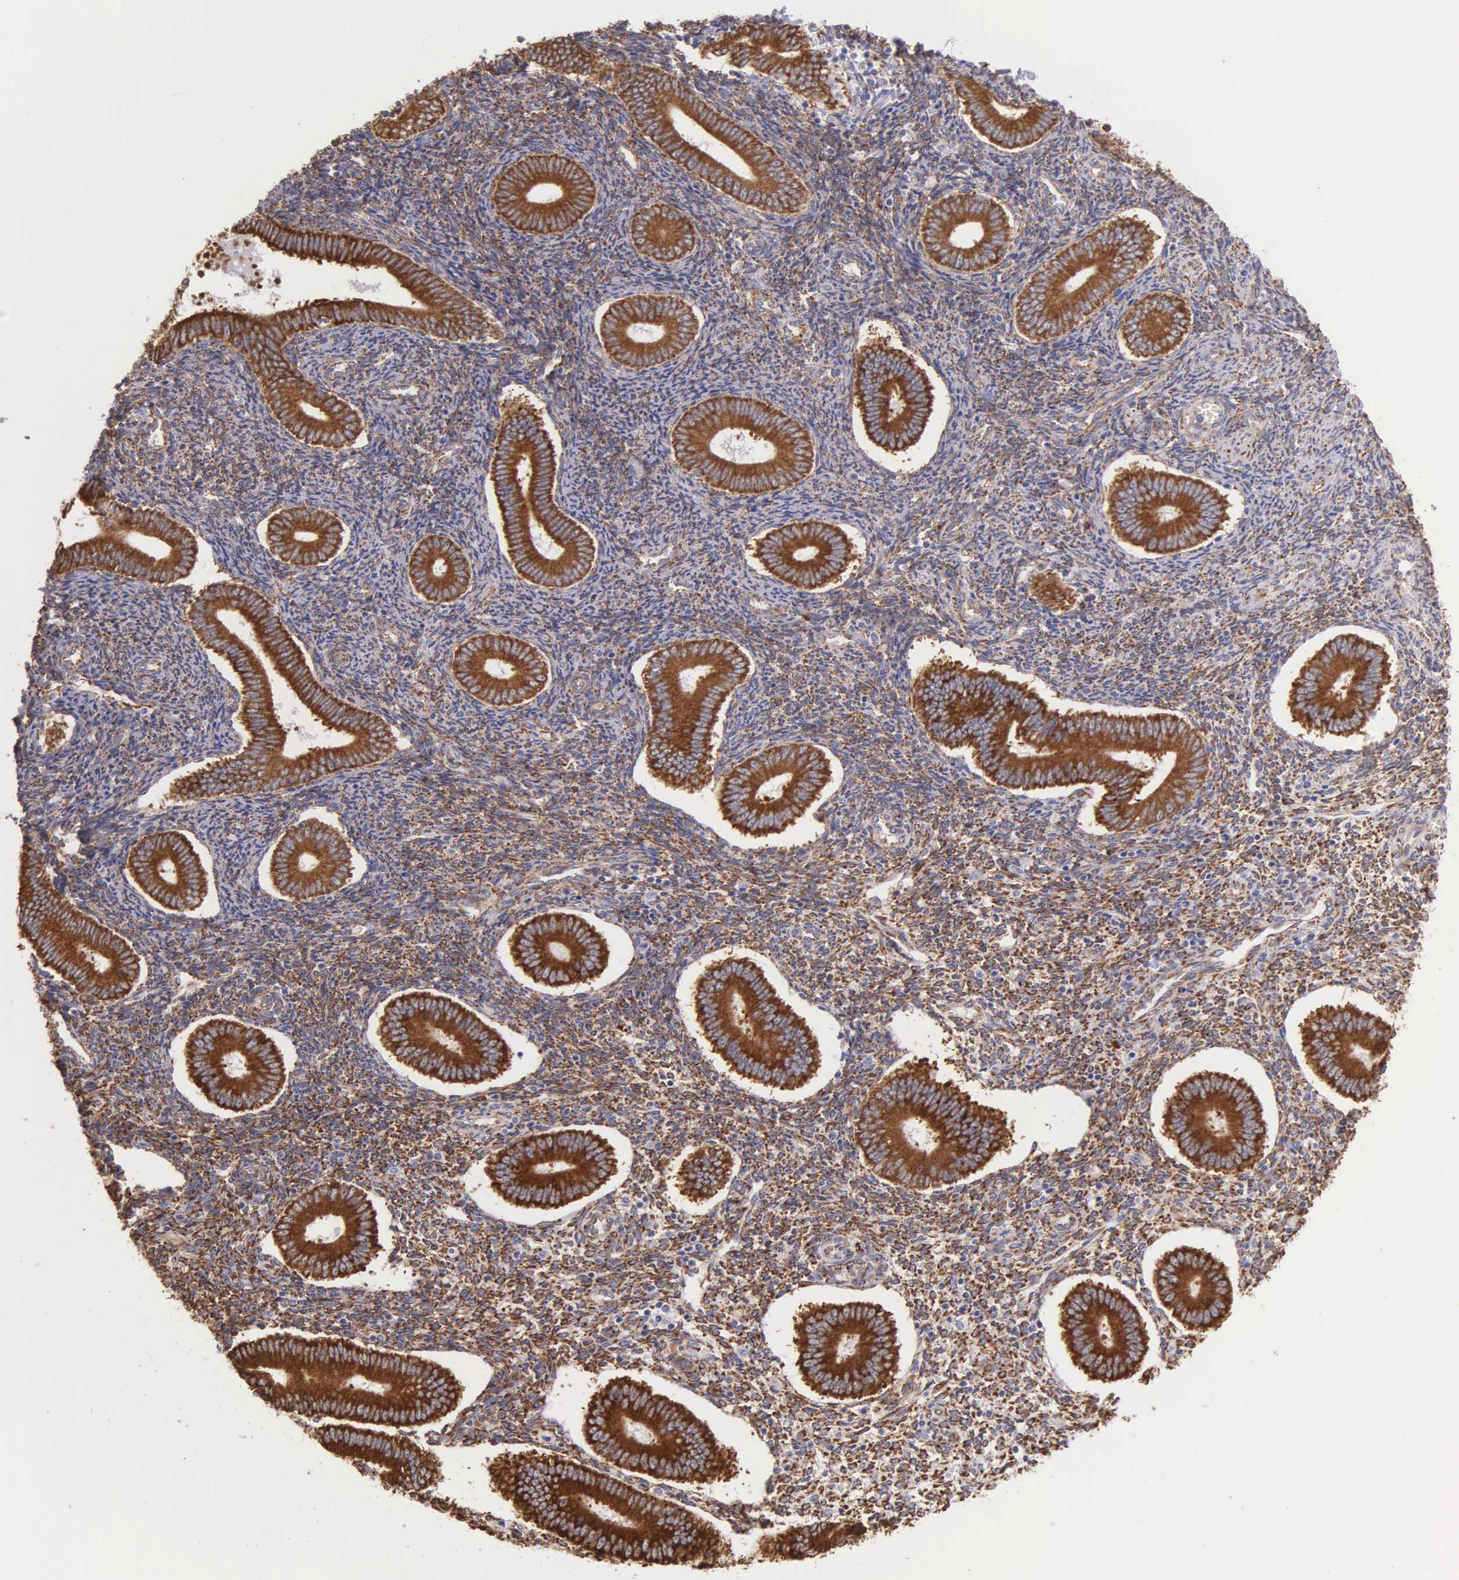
{"staining": {"intensity": "moderate", "quantity": ">75%", "location": "cytoplasmic/membranous"}, "tissue": "endometrium", "cell_type": "Cells in endometrial stroma", "image_type": "normal", "snomed": [{"axis": "morphology", "description": "Normal tissue, NOS"}, {"axis": "topography", "description": "Endometrium"}], "caption": "Normal endometrium was stained to show a protein in brown. There is medium levels of moderate cytoplasmic/membranous positivity in about >75% of cells in endometrial stroma. The protein is stained brown, and the nuclei are stained in blue (DAB (3,3'-diaminobenzidine) IHC with brightfield microscopy, high magnification).", "gene": "CKAP4", "patient": {"sex": "female", "age": 35}}